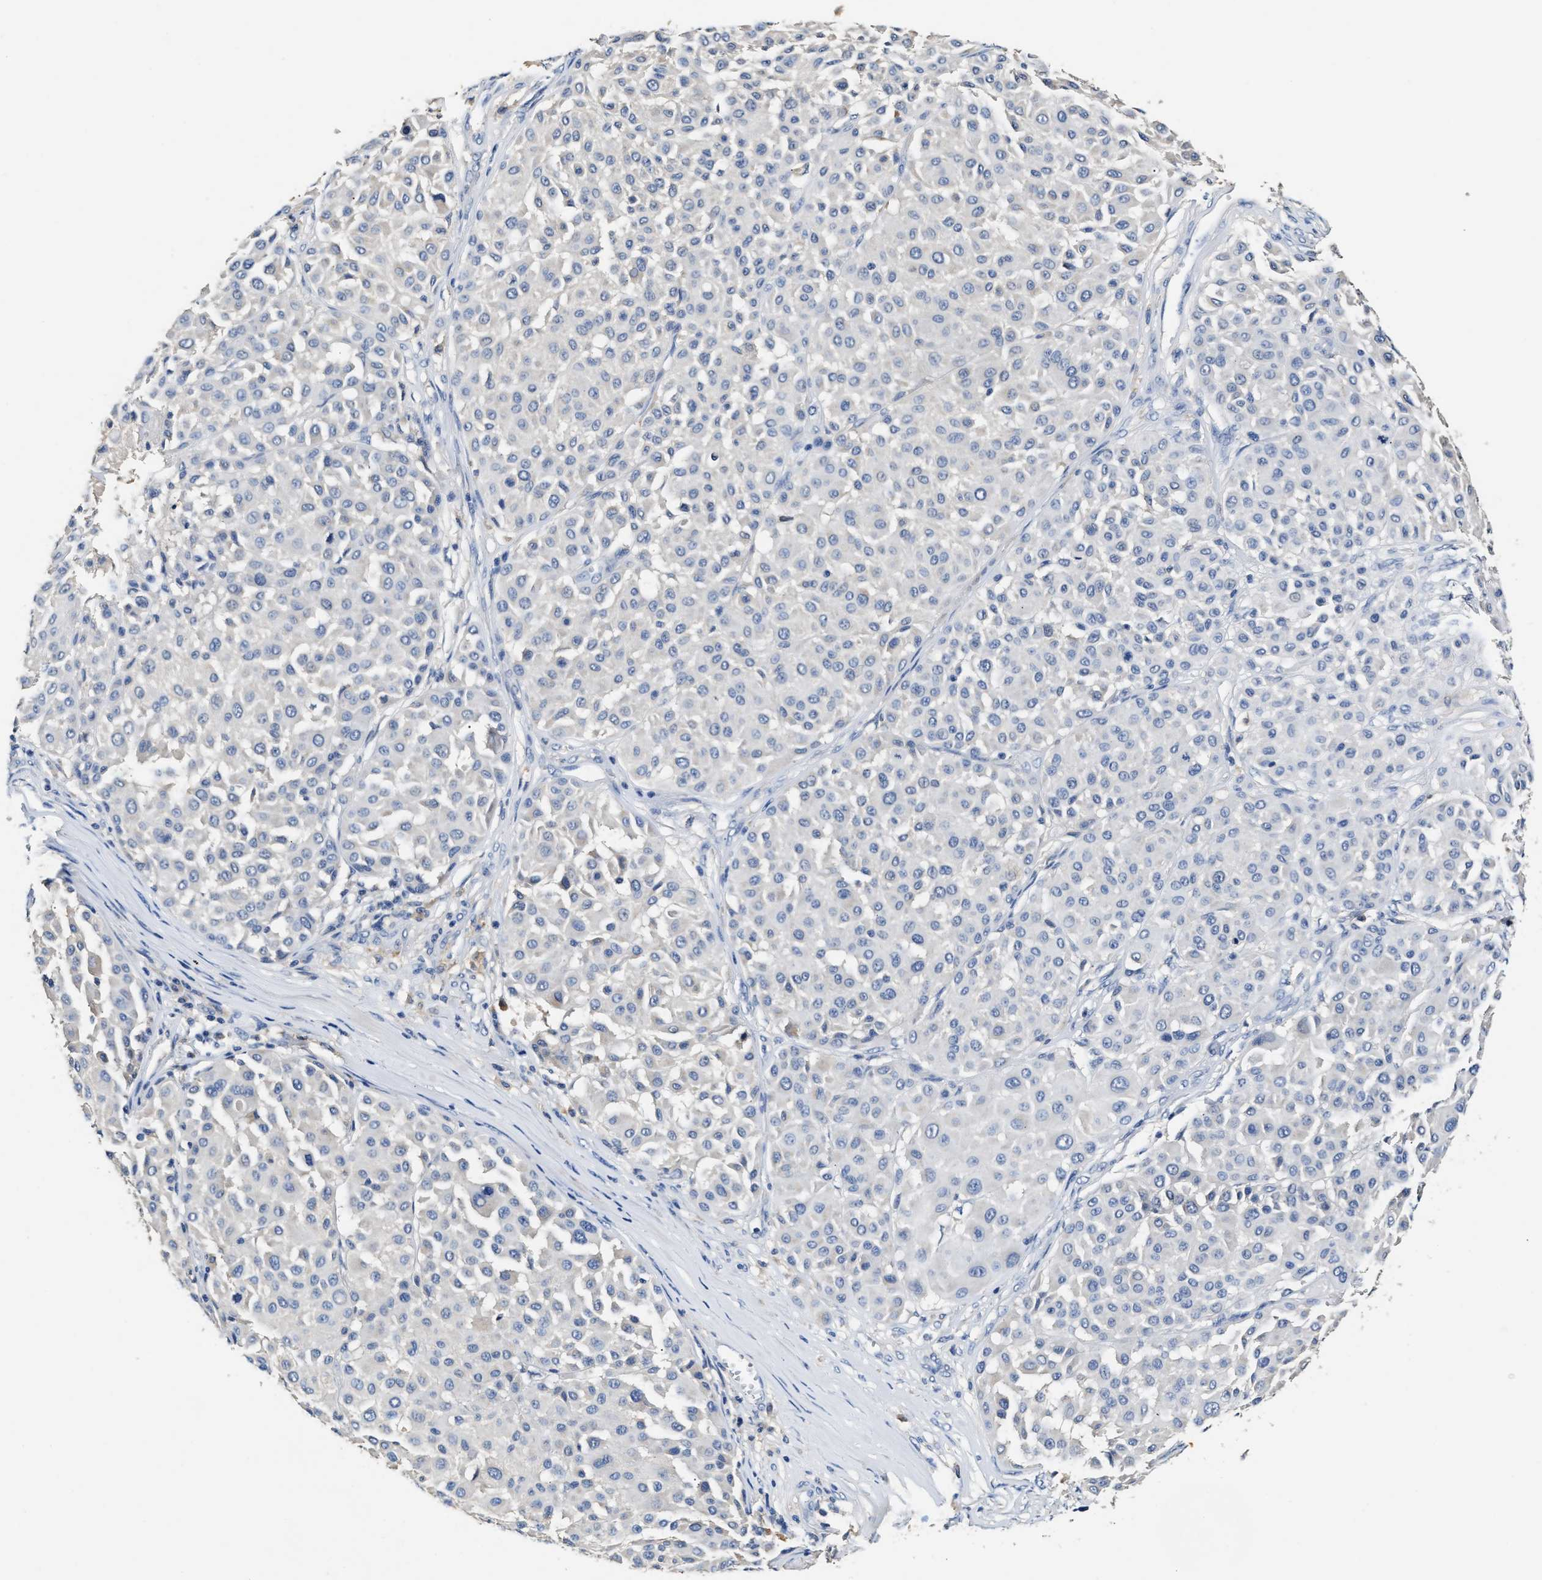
{"staining": {"intensity": "negative", "quantity": "none", "location": "none"}, "tissue": "melanoma", "cell_type": "Tumor cells", "image_type": "cancer", "snomed": [{"axis": "morphology", "description": "Malignant melanoma, Metastatic site"}, {"axis": "topography", "description": "Soft tissue"}], "caption": "IHC histopathology image of melanoma stained for a protein (brown), which exhibits no positivity in tumor cells.", "gene": "SLCO2B1", "patient": {"sex": "male", "age": 41}}